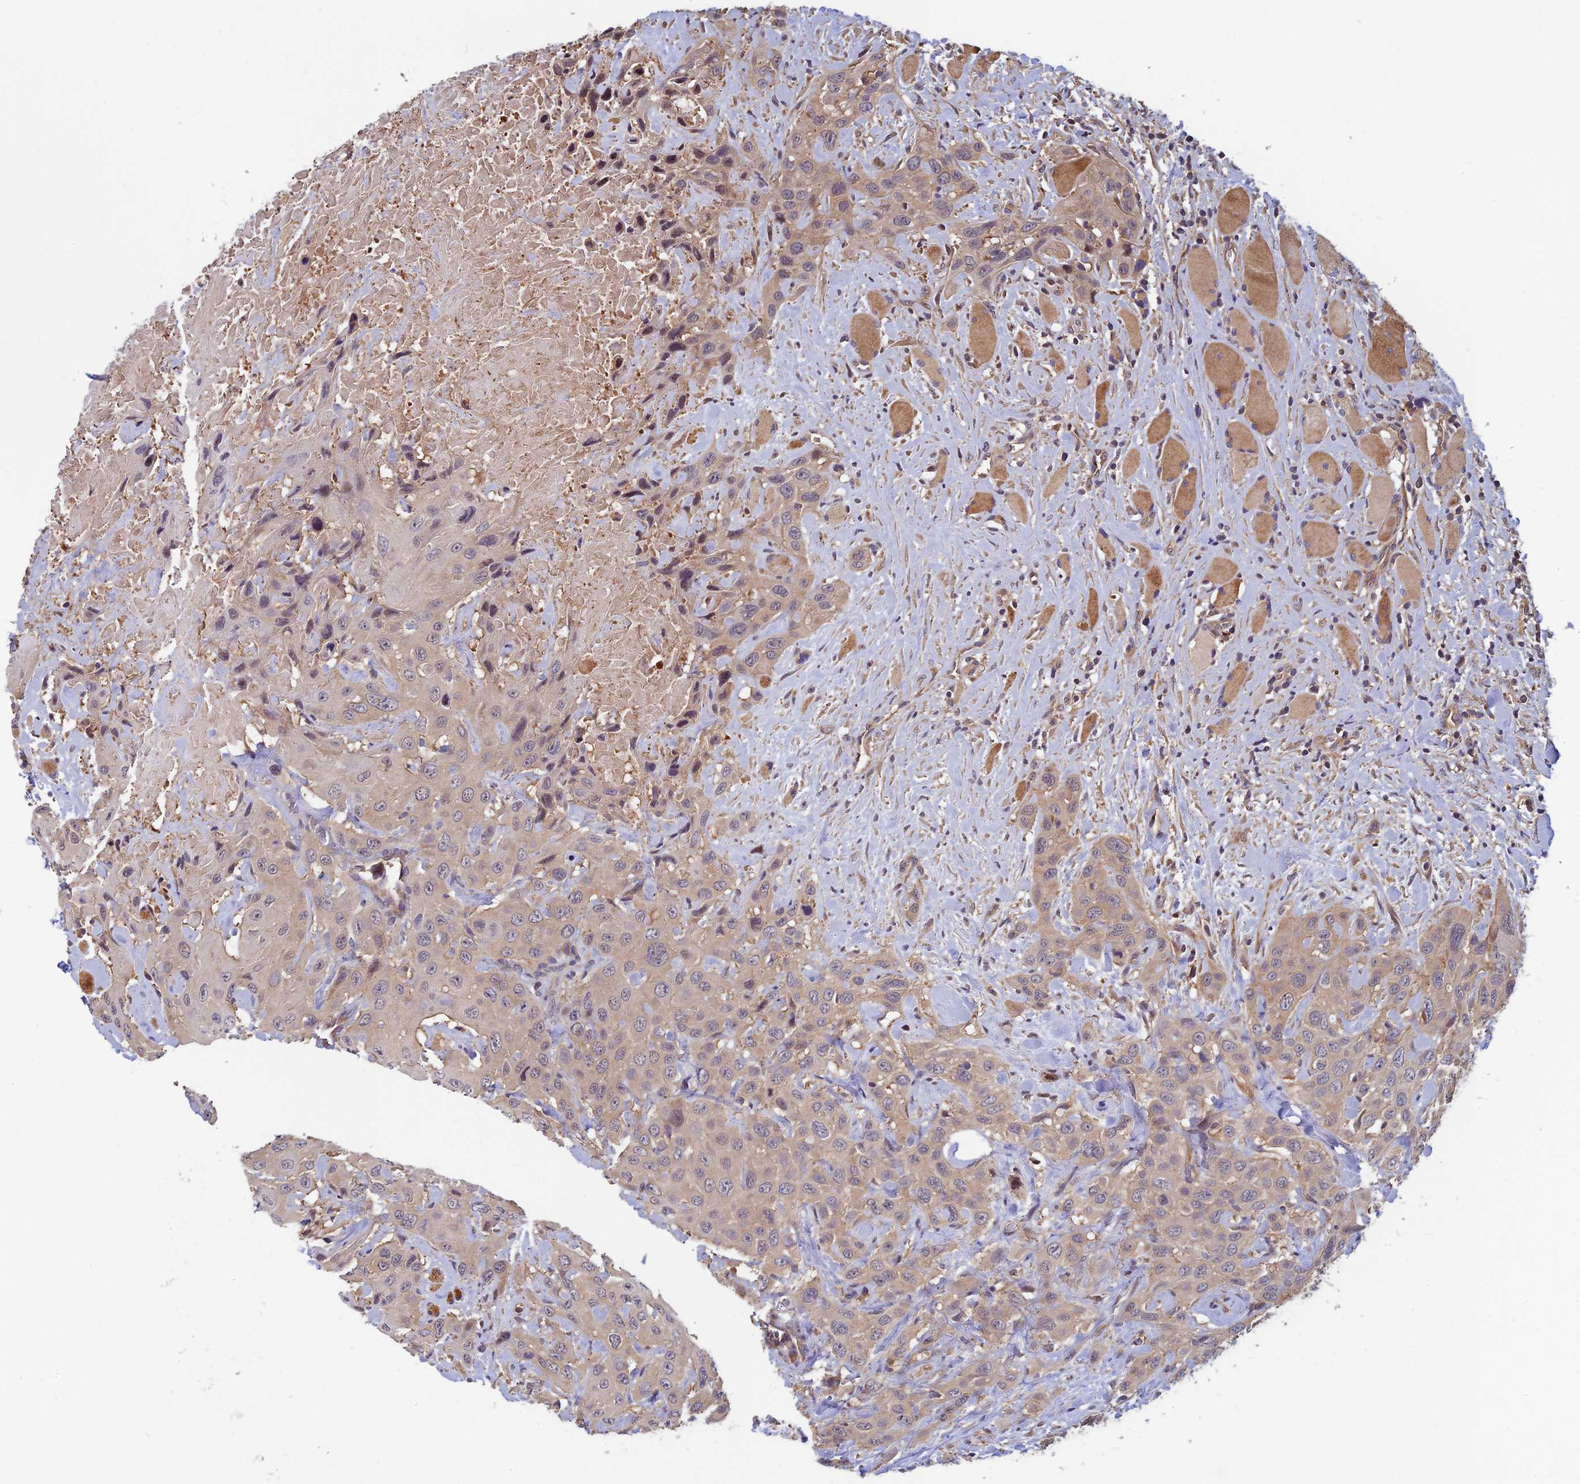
{"staining": {"intensity": "weak", "quantity": "25%-75%", "location": "cytoplasmic/membranous"}, "tissue": "head and neck cancer", "cell_type": "Tumor cells", "image_type": "cancer", "snomed": [{"axis": "morphology", "description": "Squamous cell carcinoma, NOS"}, {"axis": "topography", "description": "Head-Neck"}], "caption": "Head and neck squamous cell carcinoma tissue exhibits weak cytoplasmic/membranous staining in about 25%-75% of tumor cells, visualized by immunohistochemistry. The staining was performed using DAB (3,3'-diaminobenzidine) to visualize the protein expression in brown, while the nuclei were stained in blue with hematoxylin (Magnification: 20x).", "gene": "PIKFYVE", "patient": {"sex": "male", "age": 81}}